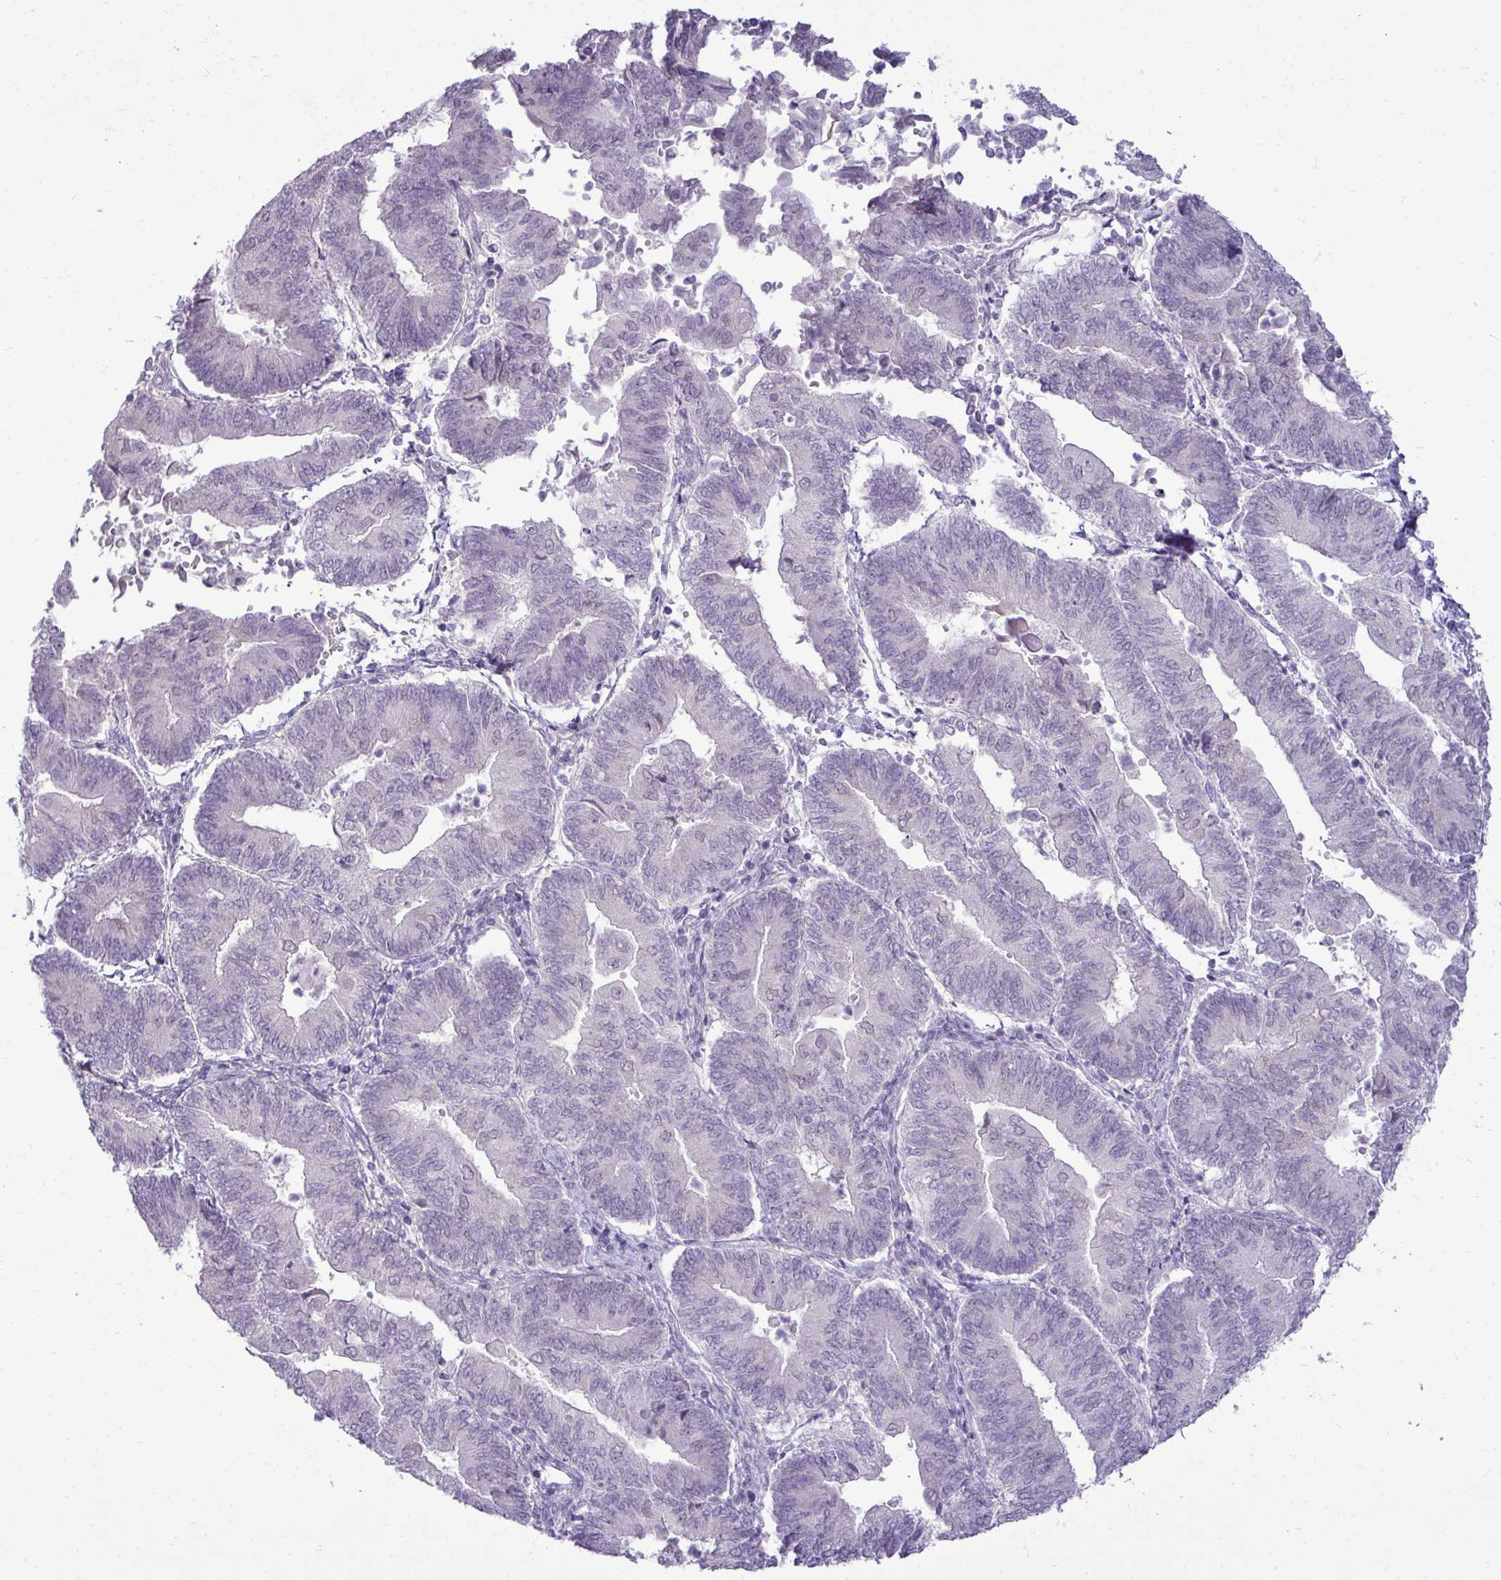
{"staining": {"intensity": "negative", "quantity": "none", "location": "none"}, "tissue": "endometrial cancer", "cell_type": "Tumor cells", "image_type": "cancer", "snomed": [{"axis": "morphology", "description": "Adenocarcinoma, NOS"}, {"axis": "topography", "description": "Endometrium"}], "caption": "DAB immunohistochemical staining of endometrial adenocarcinoma demonstrates no significant positivity in tumor cells.", "gene": "SLC30A3", "patient": {"sex": "female", "age": 65}}